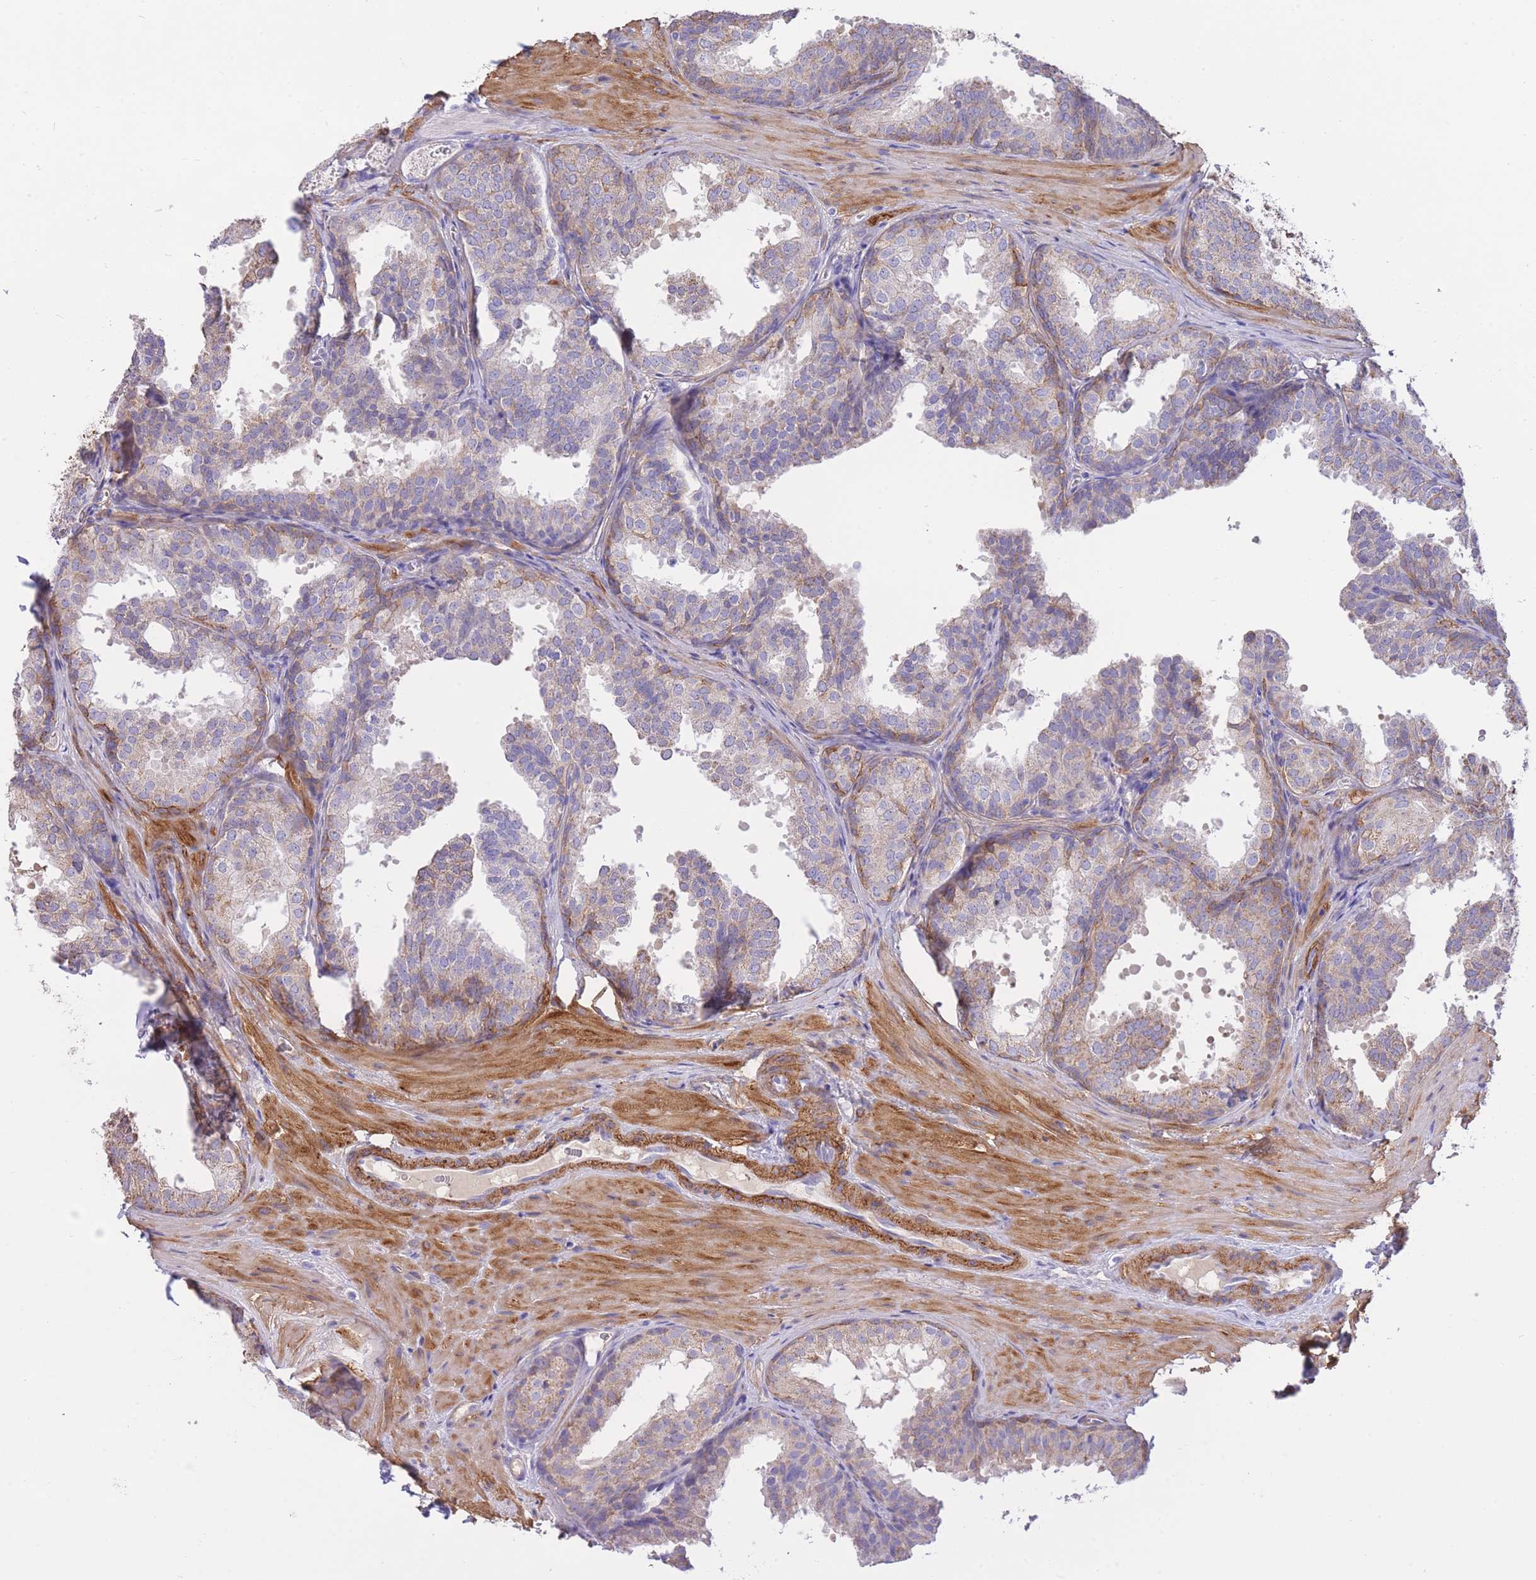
{"staining": {"intensity": "weak", "quantity": "25%-75%", "location": "cytoplasmic/membranous"}, "tissue": "prostate", "cell_type": "Glandular cells", "image_type": "normal", "snomed": [{"axis": "morphology", "description": "Normal tissue, NOS"}, {"axis": "topography", "description": "Prostate"}], "caption": "Immunohistochemistry (IHC) (DAB) staining of unremarkable human prostate reveals weak cytoplasmic/membranous protein positivity in approximately 25%-75% of glandular cells.", "gene": "PGM1", "patient": {"sex": "male", "age": 37}}